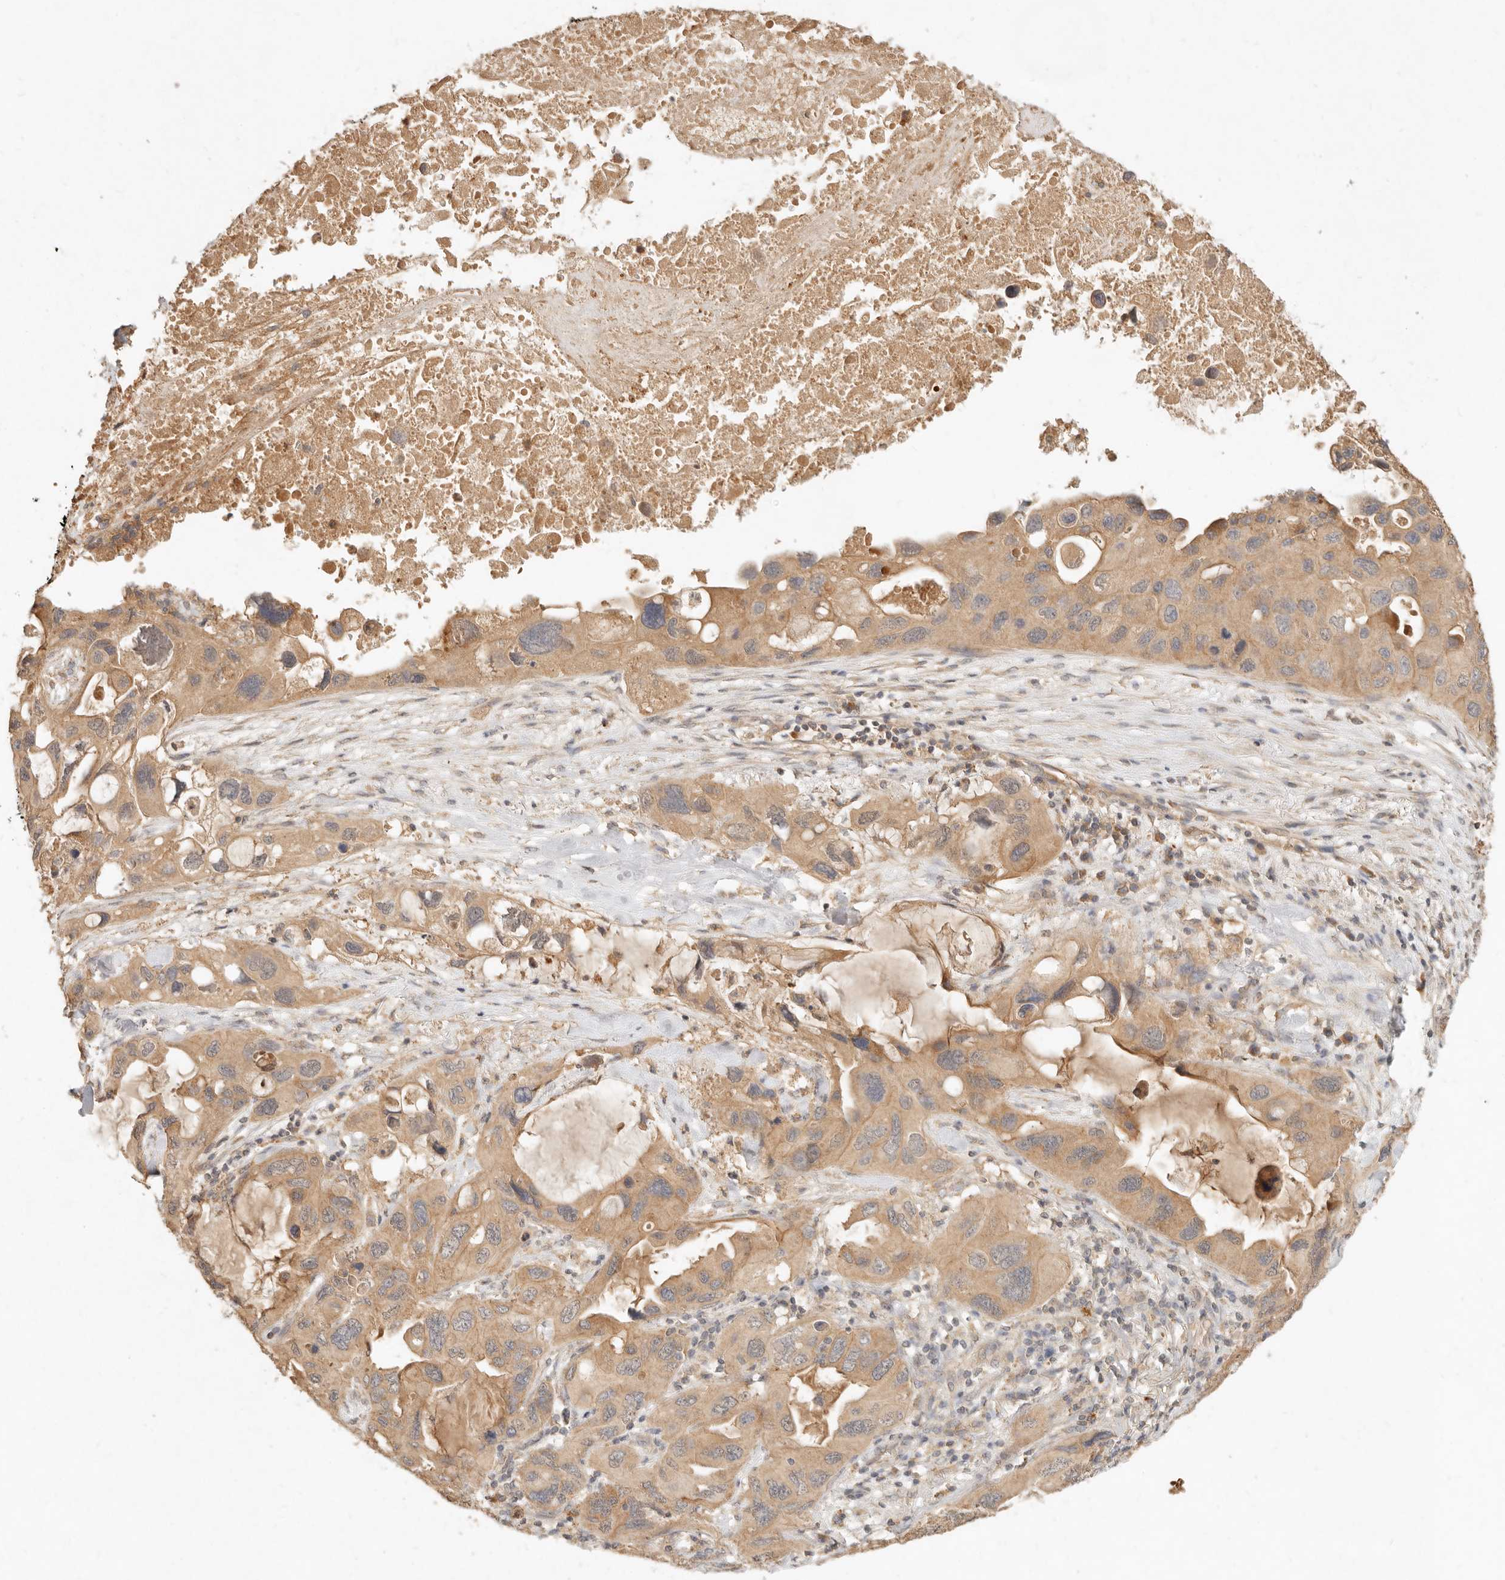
{"staining": {"intensity": "moderate", "quantity": ">75%", "location": "cytoplasmic/membranous"}, "tissue": "lung cancer", "cell_type": "Tumor cells", "image_type": "cancer", "snomed": [{"axis": "morphology", "description": "Squamous cell carcinoma, NOS"}, {"axis": "topography", "description": "Lung"}], "caption": "The image demonstrates staining of squamous cell carcinoma (lung), revealing moderate cytoplasmic/membranous protein expression (brown color) within tumor cells.", "gene": "FREM2", "patient": {"sex": "female", "age": 73}}